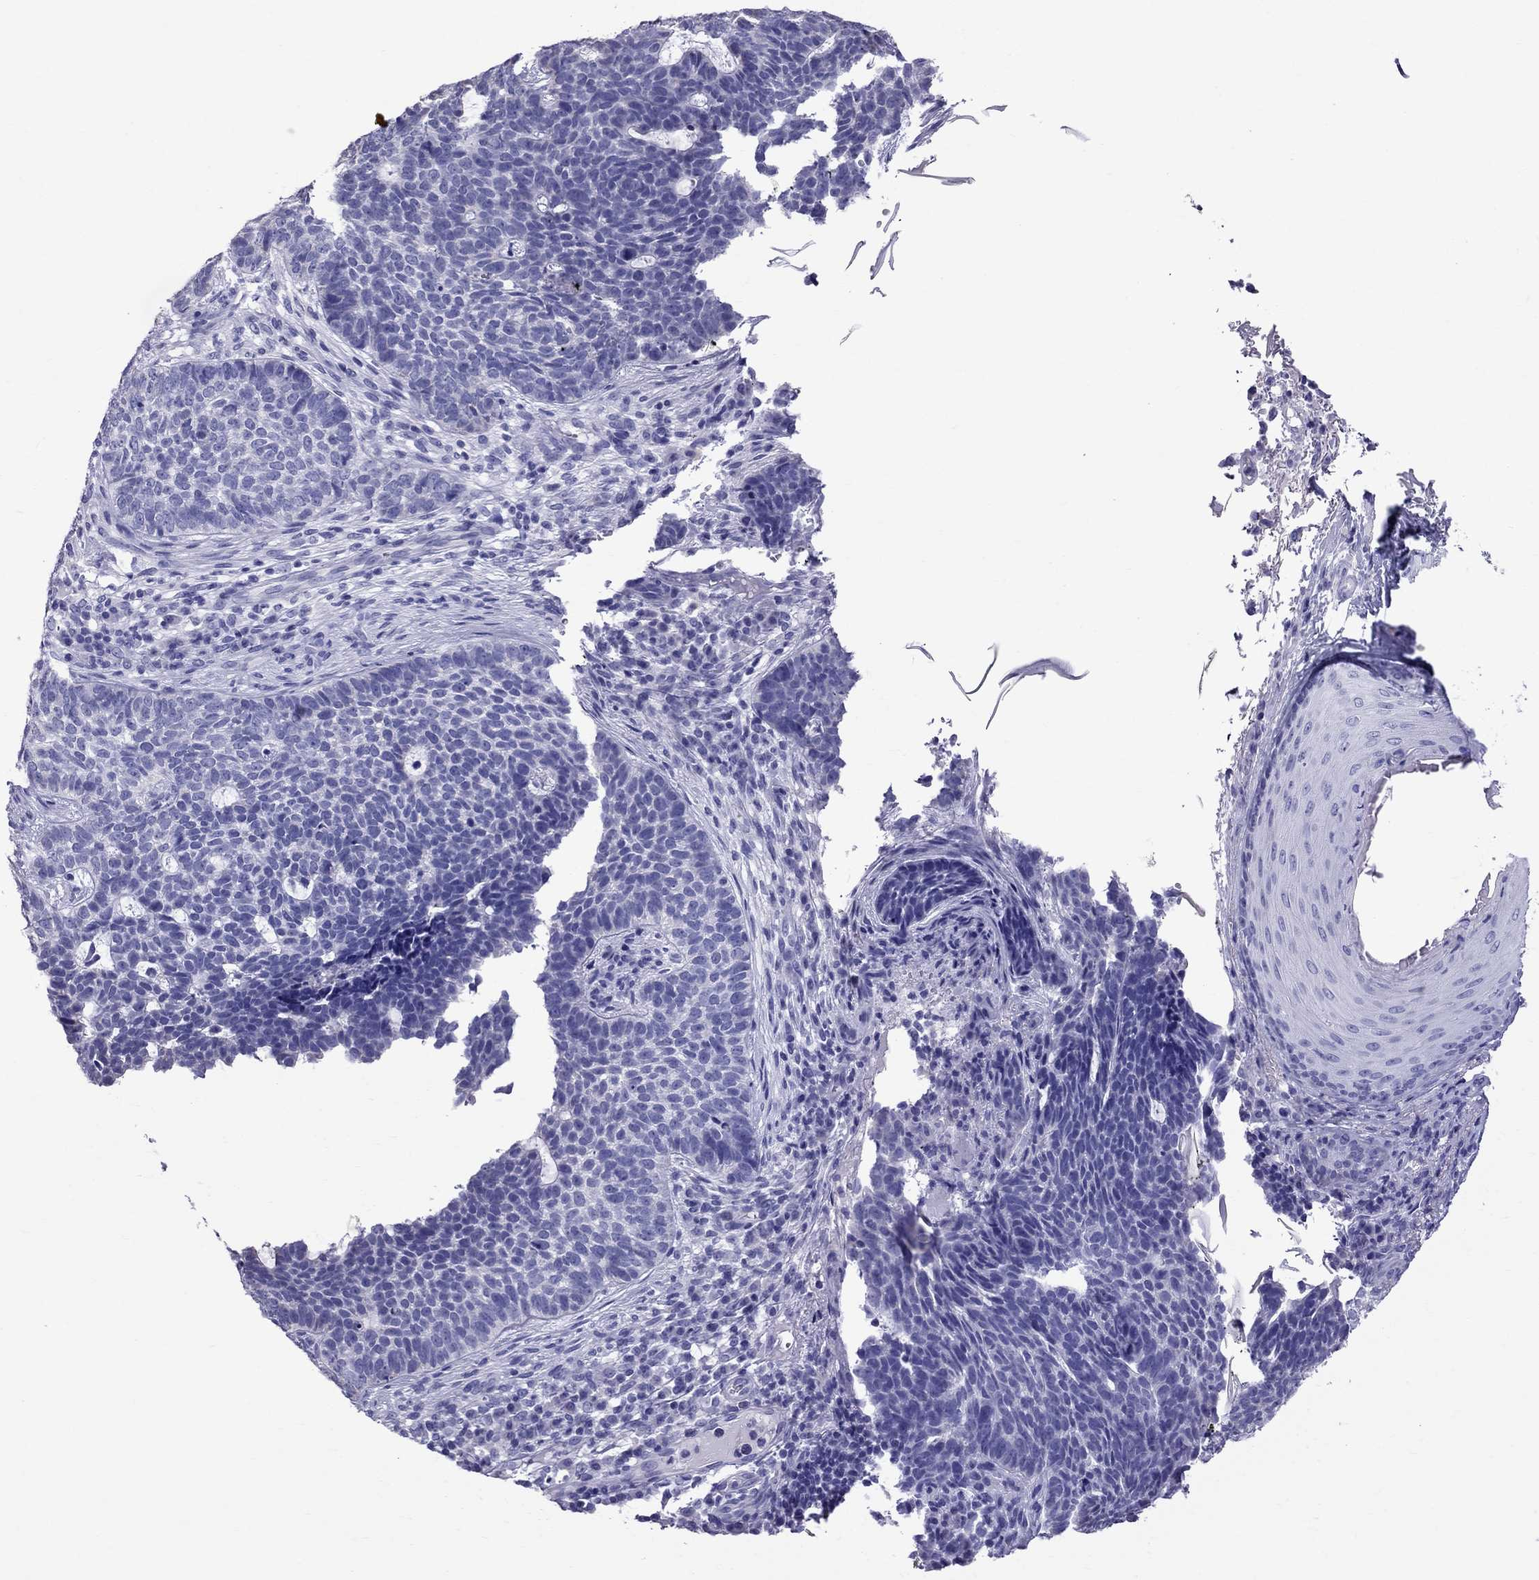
{"staining": {"intensity": "negative", "quantity": "none", "location": "none"}, "tissue": "skin cancer", "cell_type": "Tumor cells", "image_type": "cancer", "snomed": [{"axis": "morphology", "description": "Basal cell carcinoma"}, {"axis": "topography", "description": "Skin"}], "caption": "An image of human basal cell carcinoma (skin) is negative for staining in tumor cells.", "gene": "TTLL13", "patient": {"sex": "female", "age": 69}}